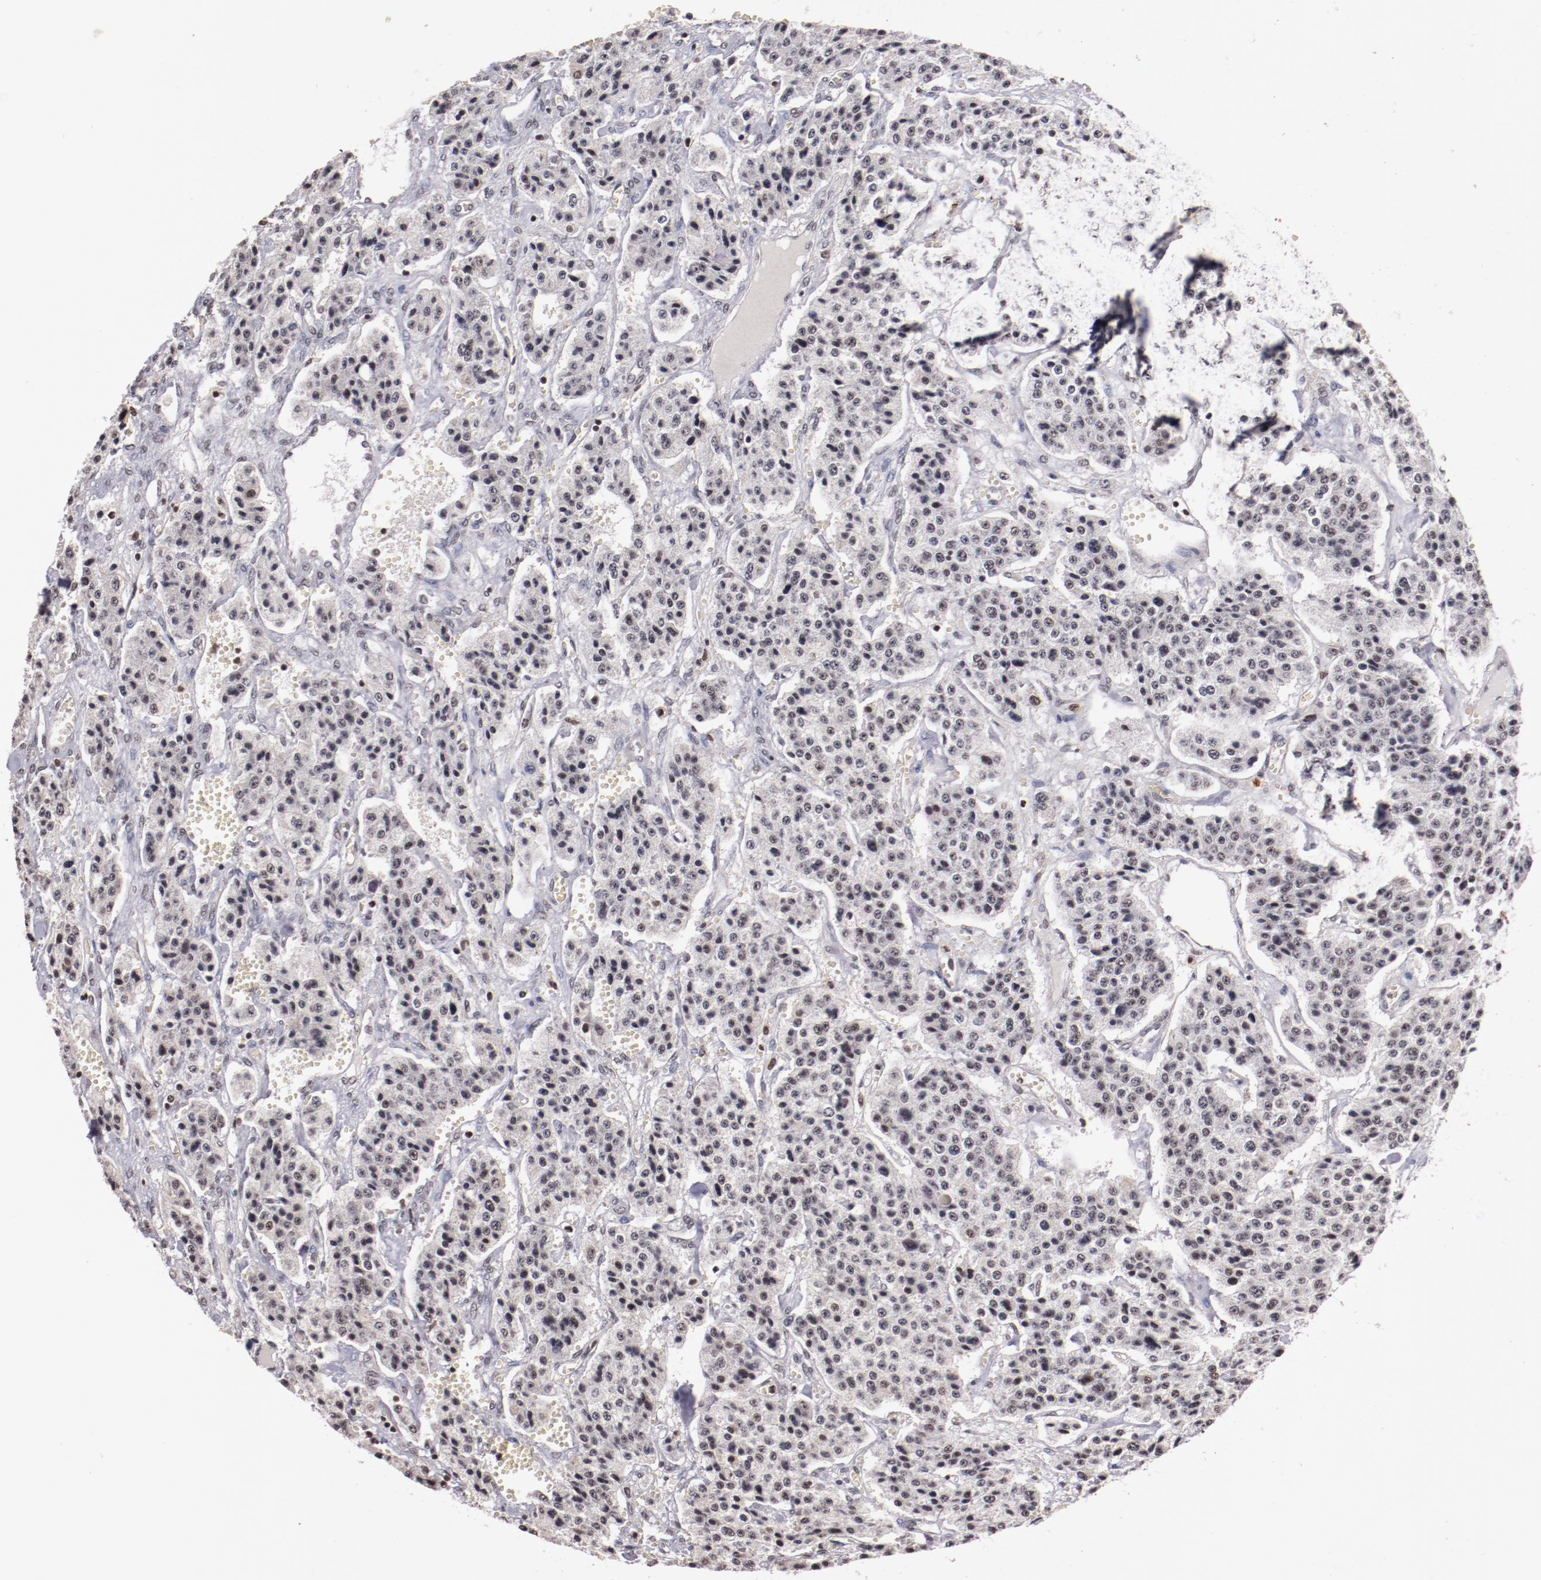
{"staining": {"intensity": "negative", "quantity": "none", "location": "none"}, "tissue": "carcinoid", "cell_type": "Tumor cells", "image_type": "cancer", "snomed": [{"axis": "morphology", "description": "Carcinoid, malignant, NOS"}, {"axis": "topography", "description": "Small intestine"}], "caption": "Malignant carcinoid was stained to show a protein in brown. There is no significant expression in tumor cells.", "gene": "STAG2", "patient": {"sex": "male", "age": 52}}